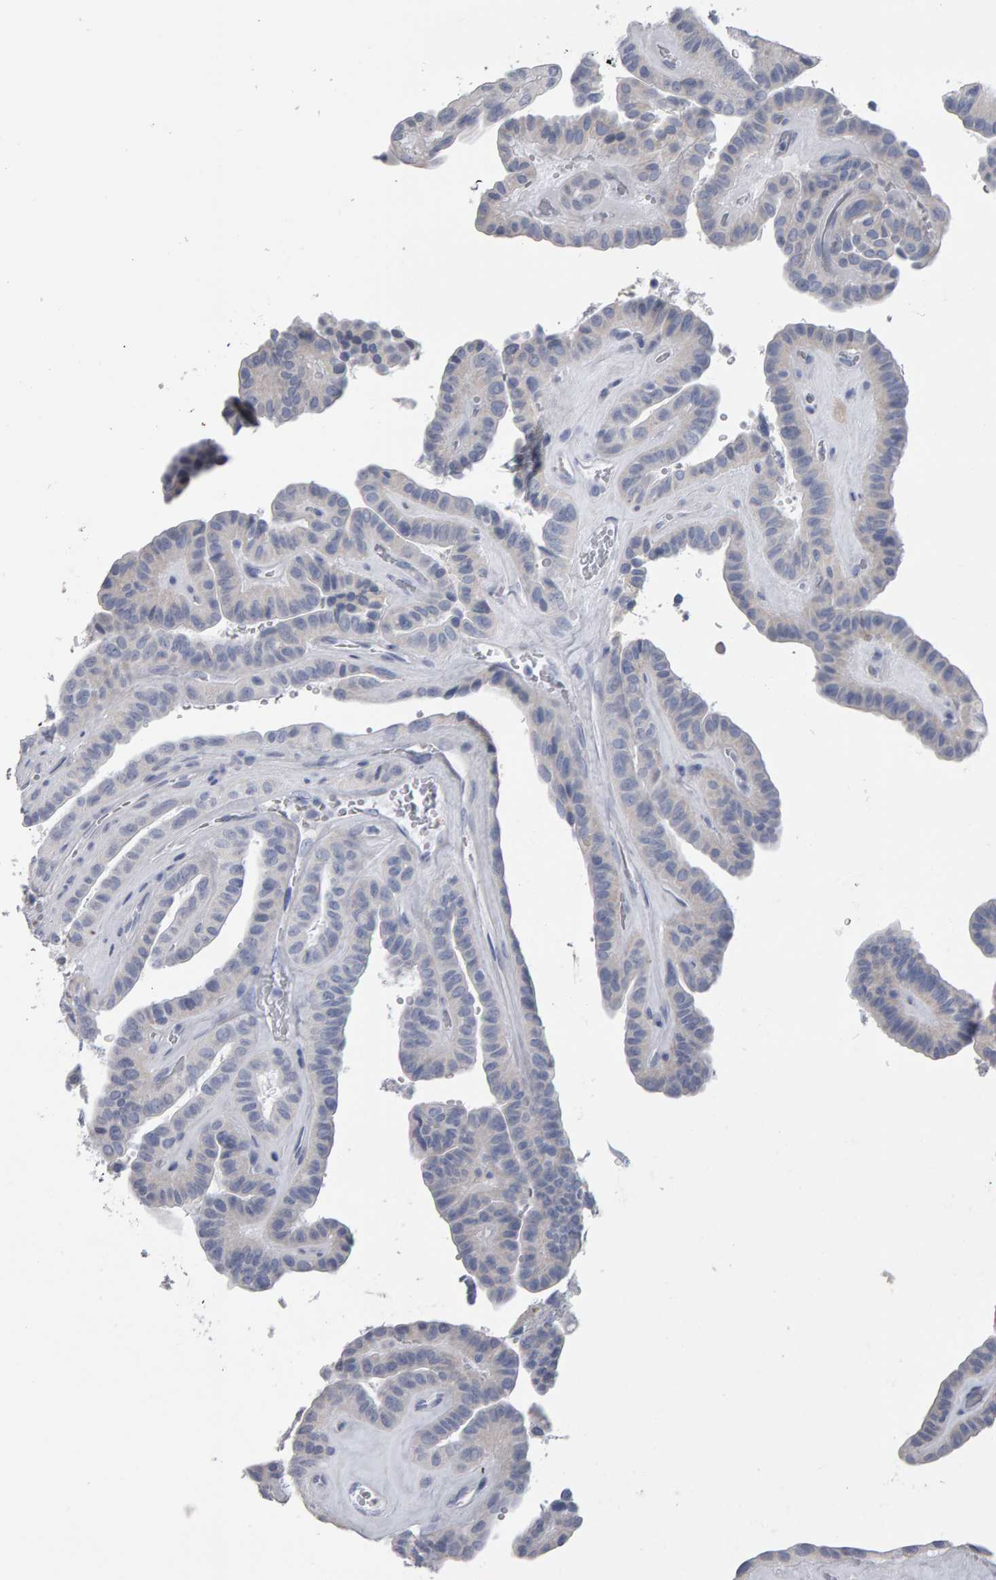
{"staining": {"intensity": "negative", "quantity": "none", "location": "none"}, "tissue": "thyroid cancer", "cell_type": "Tumor cells", "image_type": "cancer", "snomed": [{"axis": "morphology", "description": "Papillary adenocarcinoma, NOS"}, {"axis": "topography", "description": "Thyroid gland"}], "caption": "The immunohistochemistry (IHC) photomicrograph has no significant expression in tumor cells of papillary adenocarcinoma (thyroid) tissue.", "gene": "CD38", "patient": {"sex": "male", "age": 77}}